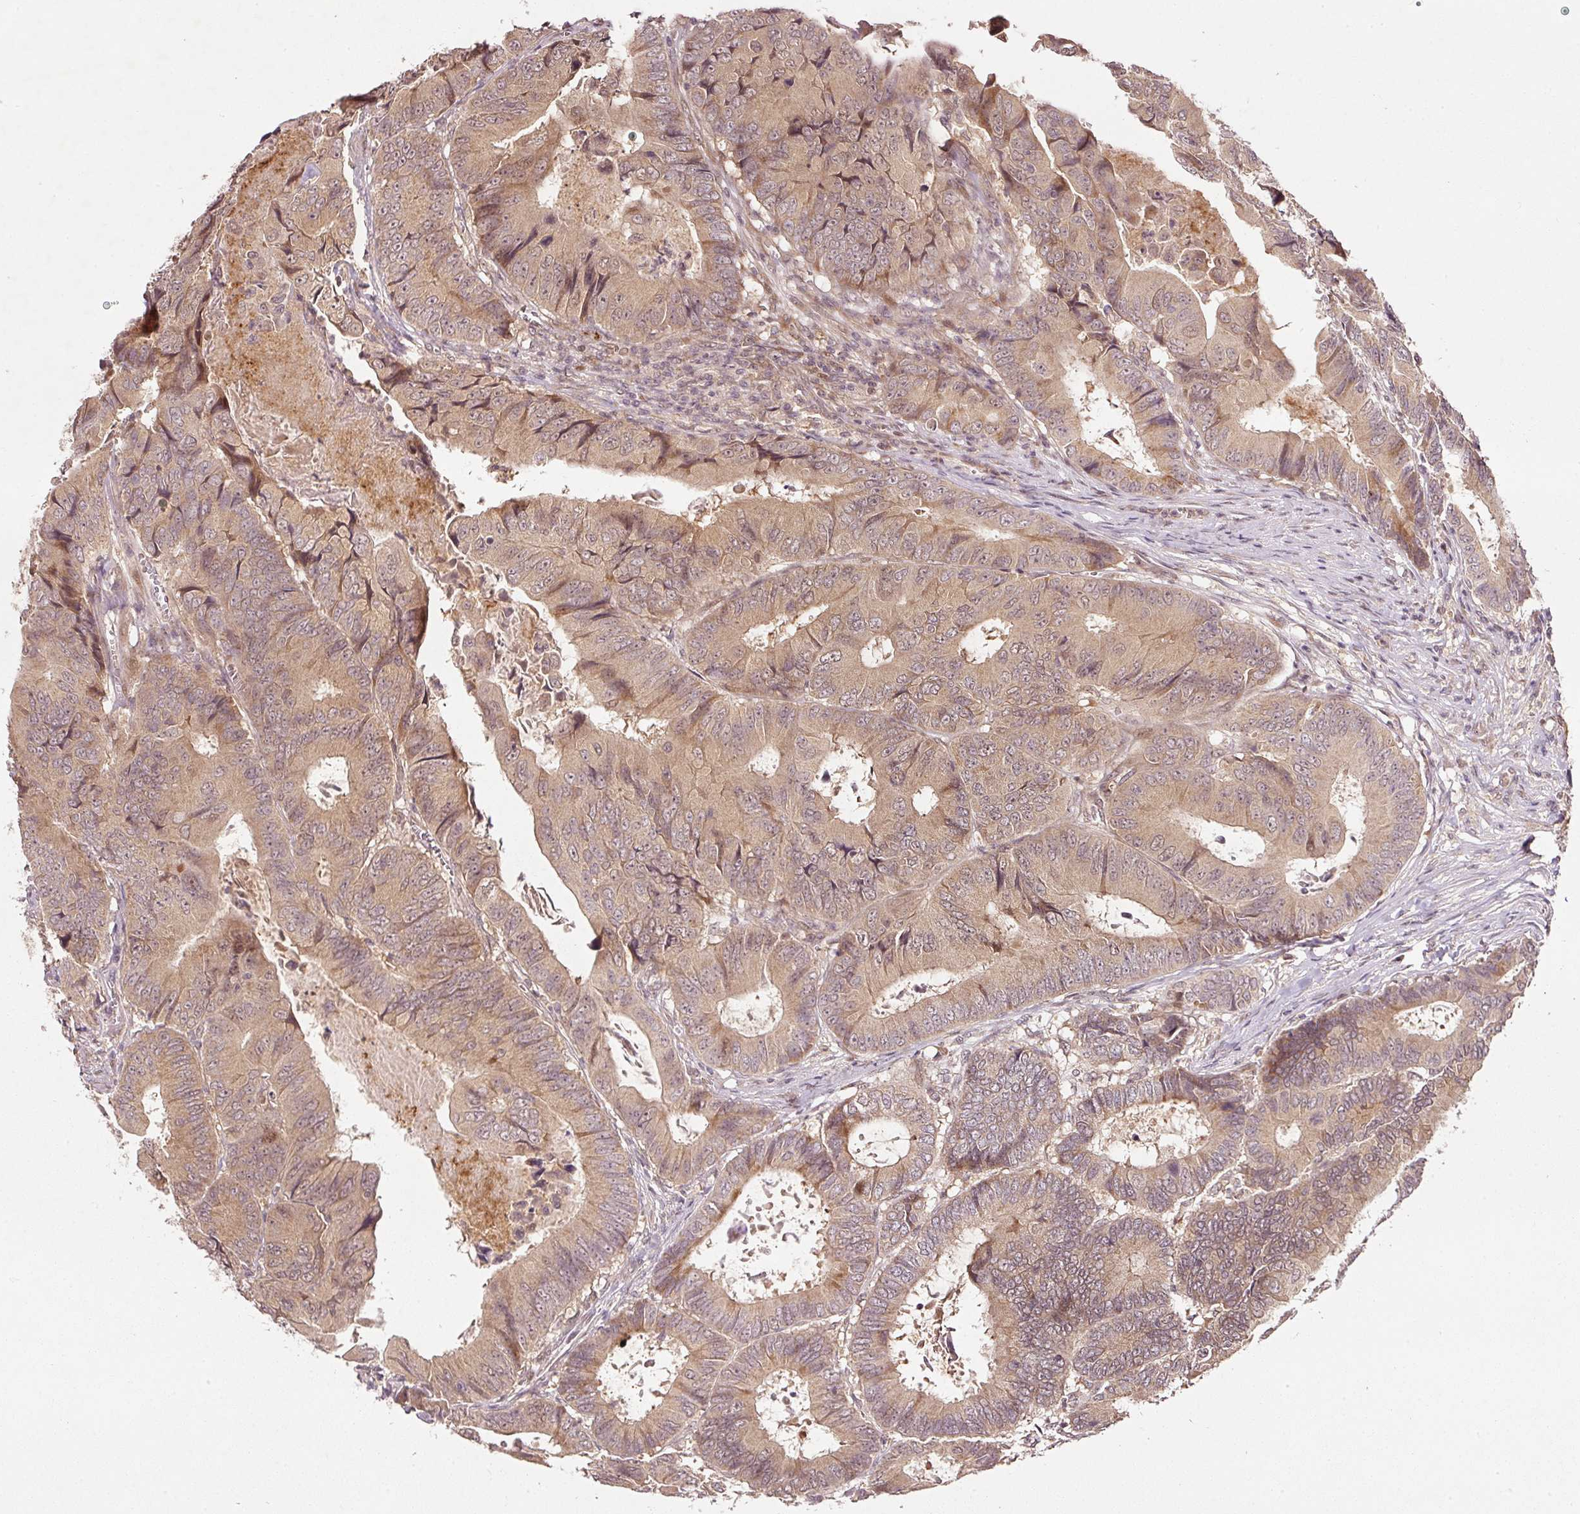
{"staining": {"intensity": "moderate", "quantity": ">75%", "location": "cytoplasmic/membranous"}, "tissue": "colorectal cancer", "cell_type": "Tumor cells", "image_type": "cancer", "snomed": [{"axis": "morphology", "description": "Adenocarcinoma, NOS"}, {"axis": "topography", "description": "Colon"}], "caption": "Adenocarcinoma (colorectal) stained with a protein marker reveals moderate staining in tumor cells.", "gene": "PCDHB1", "patient": {"sex": "male", "age": 85}}